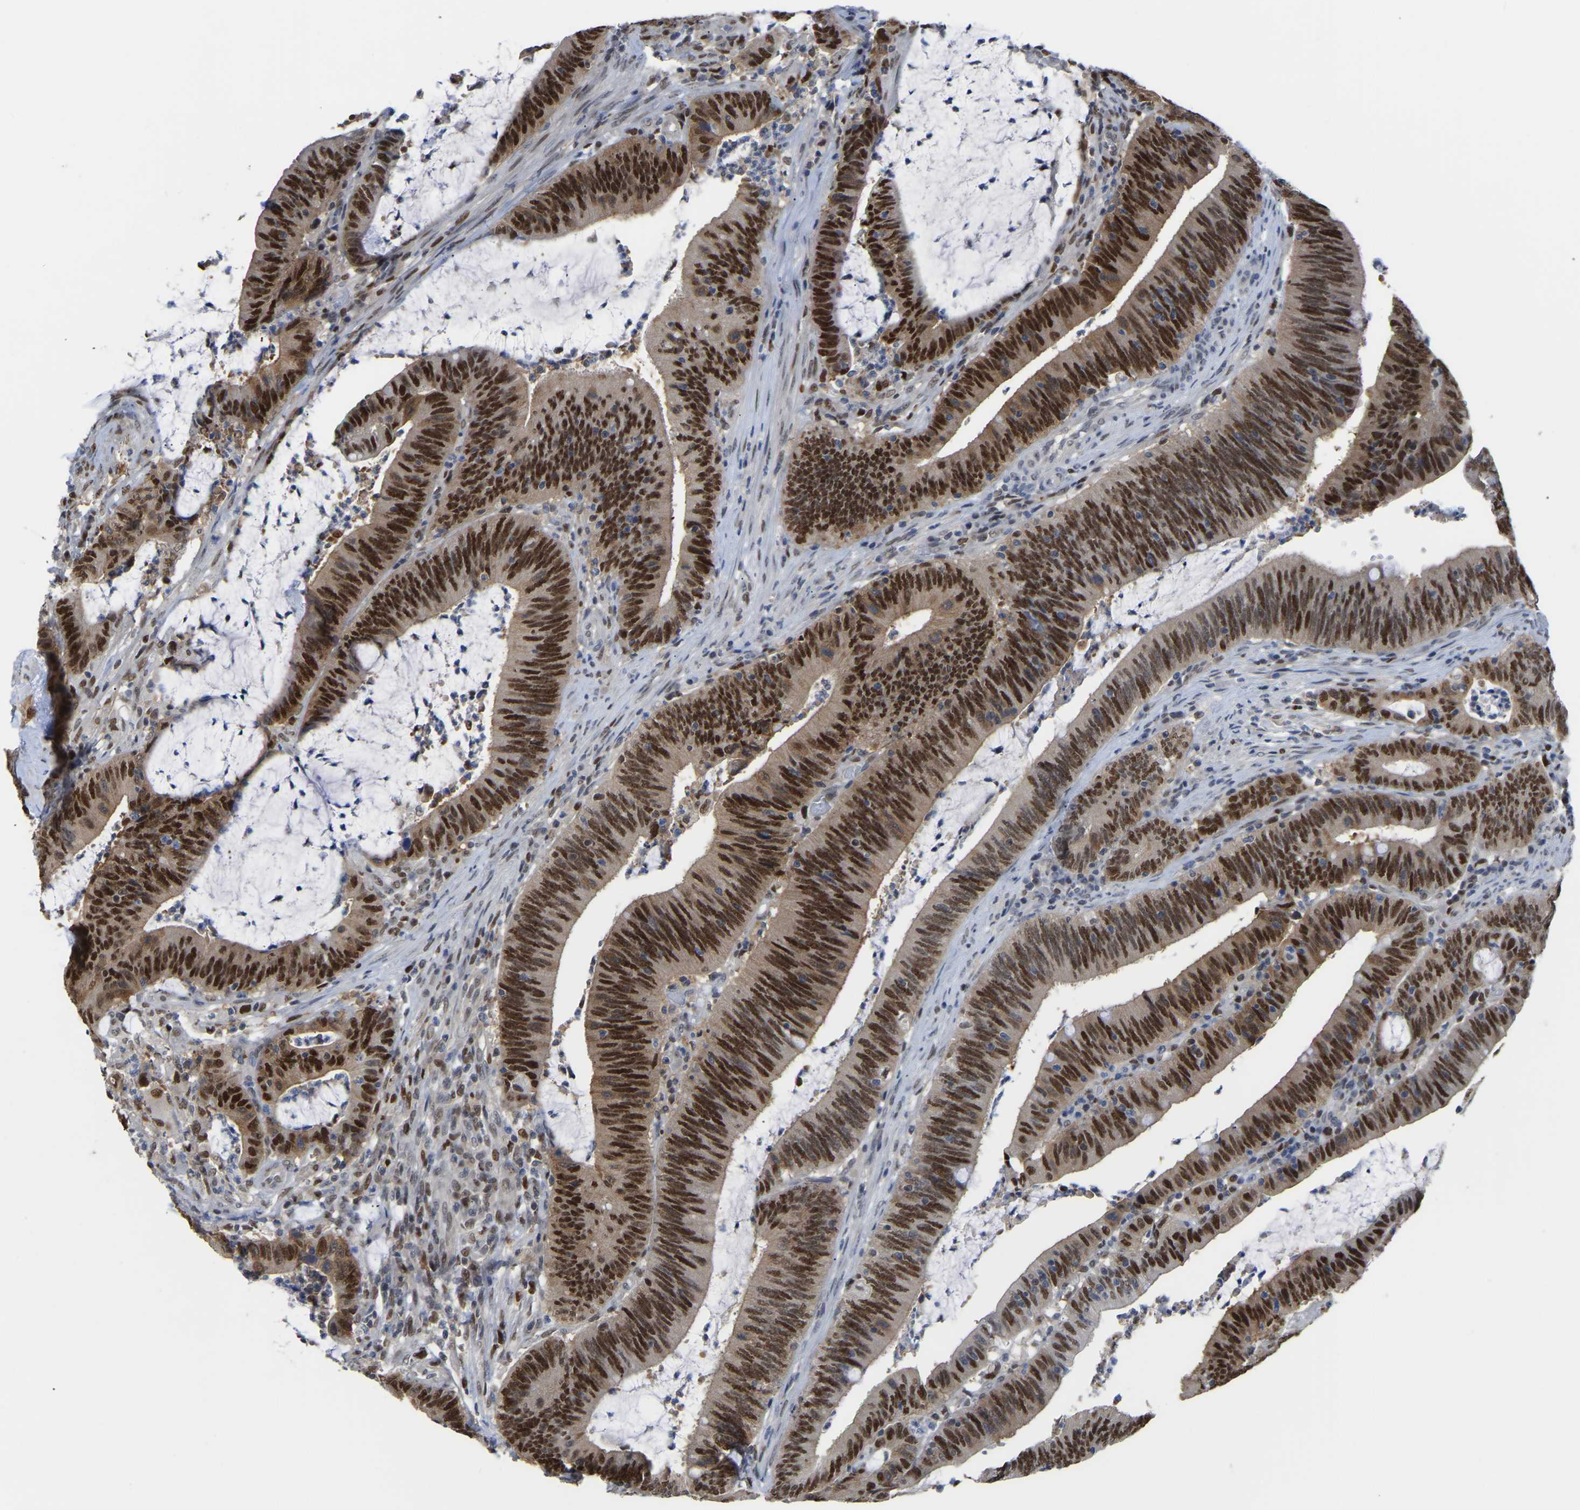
{"staining": {"intensity": "strong", "quantity": ">75%", "location": "cytoplasmic/membranous,nuclear"}, "tissue": "colorectal cancer", "cell_type": "Tumor cells", "image_type": "cancer", "snomed": [{"axis": "morphology", "description": "Normal tissue, NOS"}, {"axis": "morphology", "description": "Adenocarcinoma, NOS"}, {"axis": "topography", "description": "Rectum"}], "caption": "Immunohistochemical staining of human adenocarcinoma (colorectal) shows high levels of strong cytoplasmic/membranous and nuclear protein positivity in about >75% of tumor cells.", "gene": "KLRG2", "patient": {"sex": "female", "age": 66}}